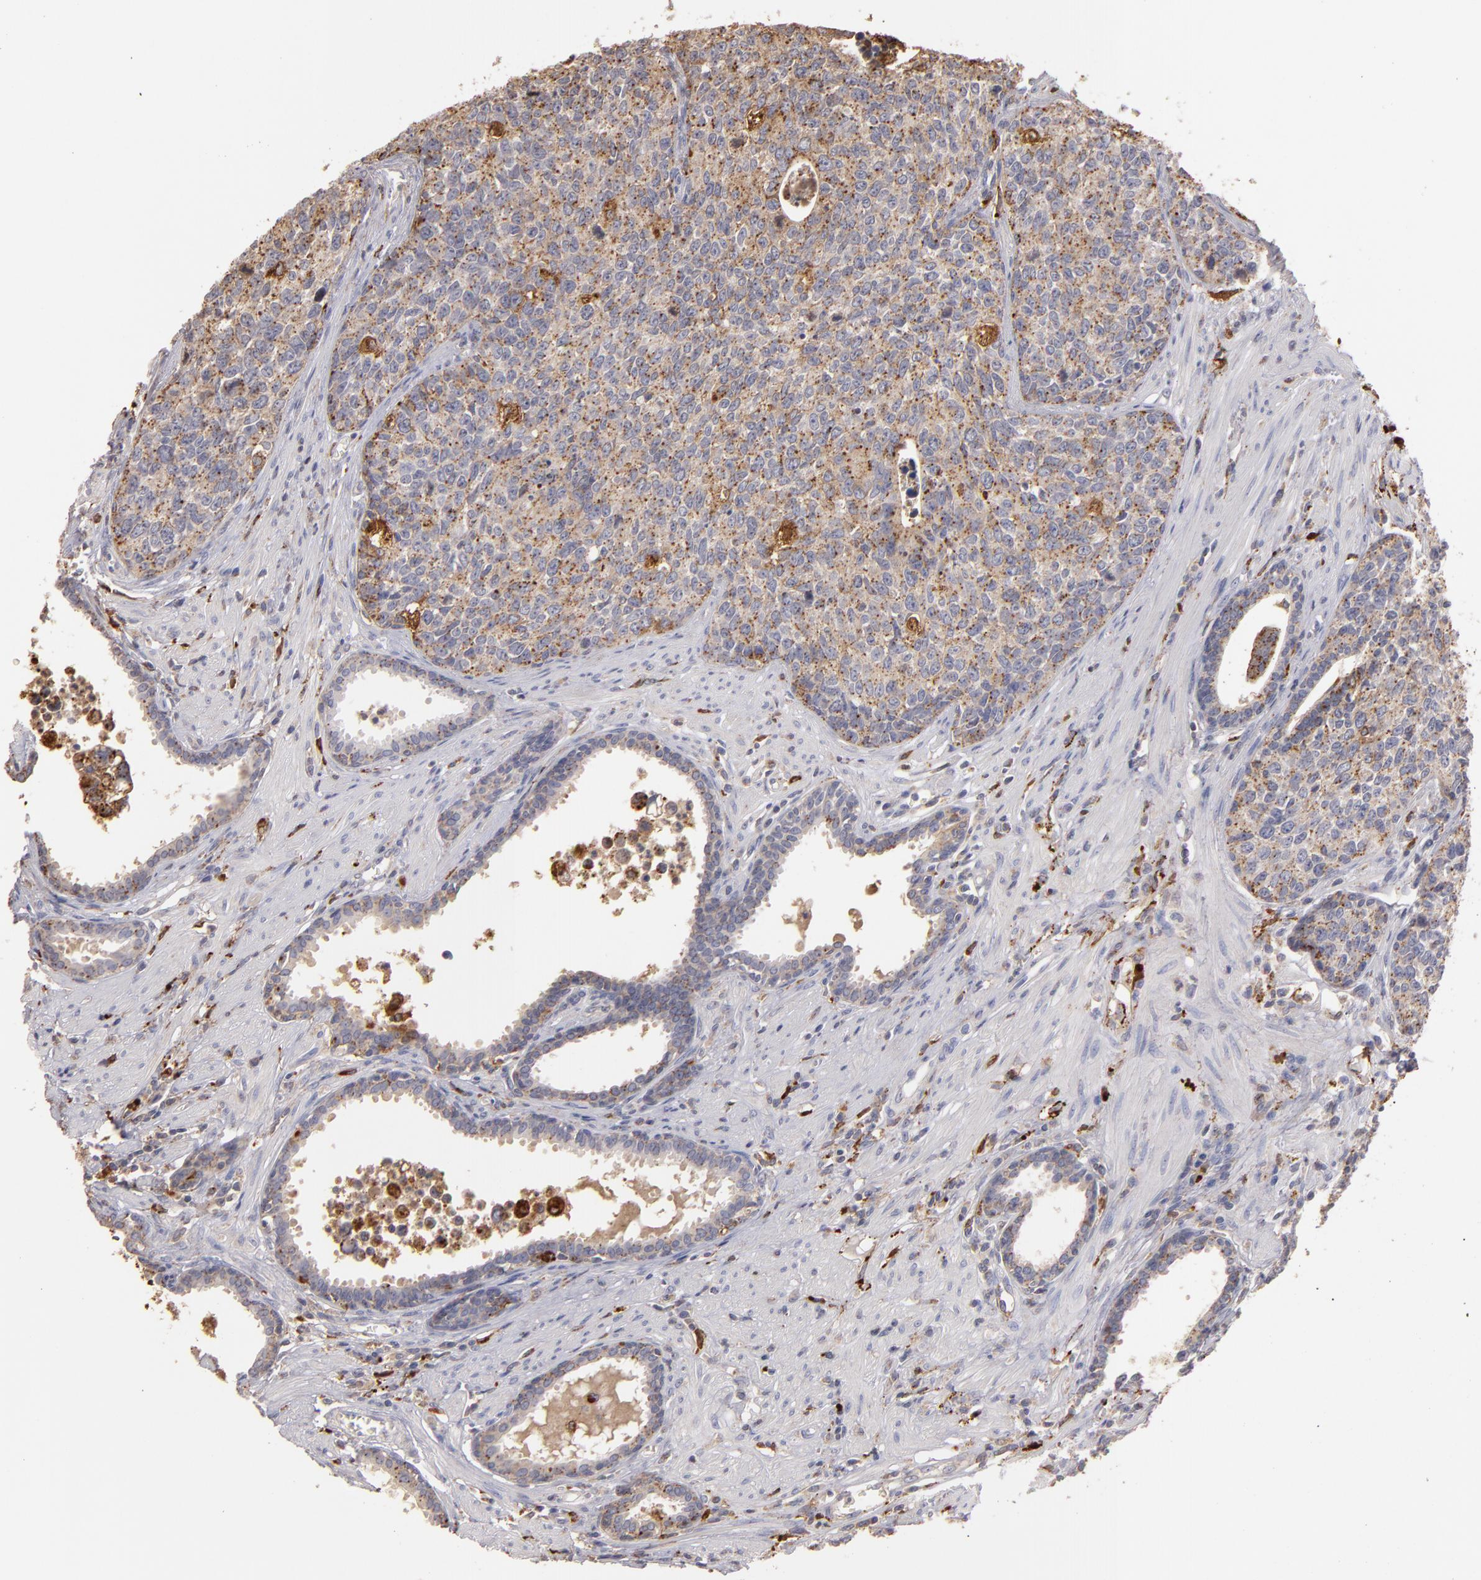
{"staining": {"intensity": "moderate", "quantity": ">75%", "location": "cytoplasmic/membranous"}, "tissue": "urothelial cancer", "cell_type": "Tumor cells", "image_type": "cancer", "snomed": [{"axis": "morphology", "description": "Urothelial carcinoma, High grade"}, {"axis": "topography", "description": "Urinary bladder"}], "caption": "Urothelial cancer tissue exhibits moderate cytoplasmic/membranous staining in about >75% of tumor cells, visualized by immunohistochemistry.", "gene": "TRAF1", "patient": {"sex": "male", "age": 81}}